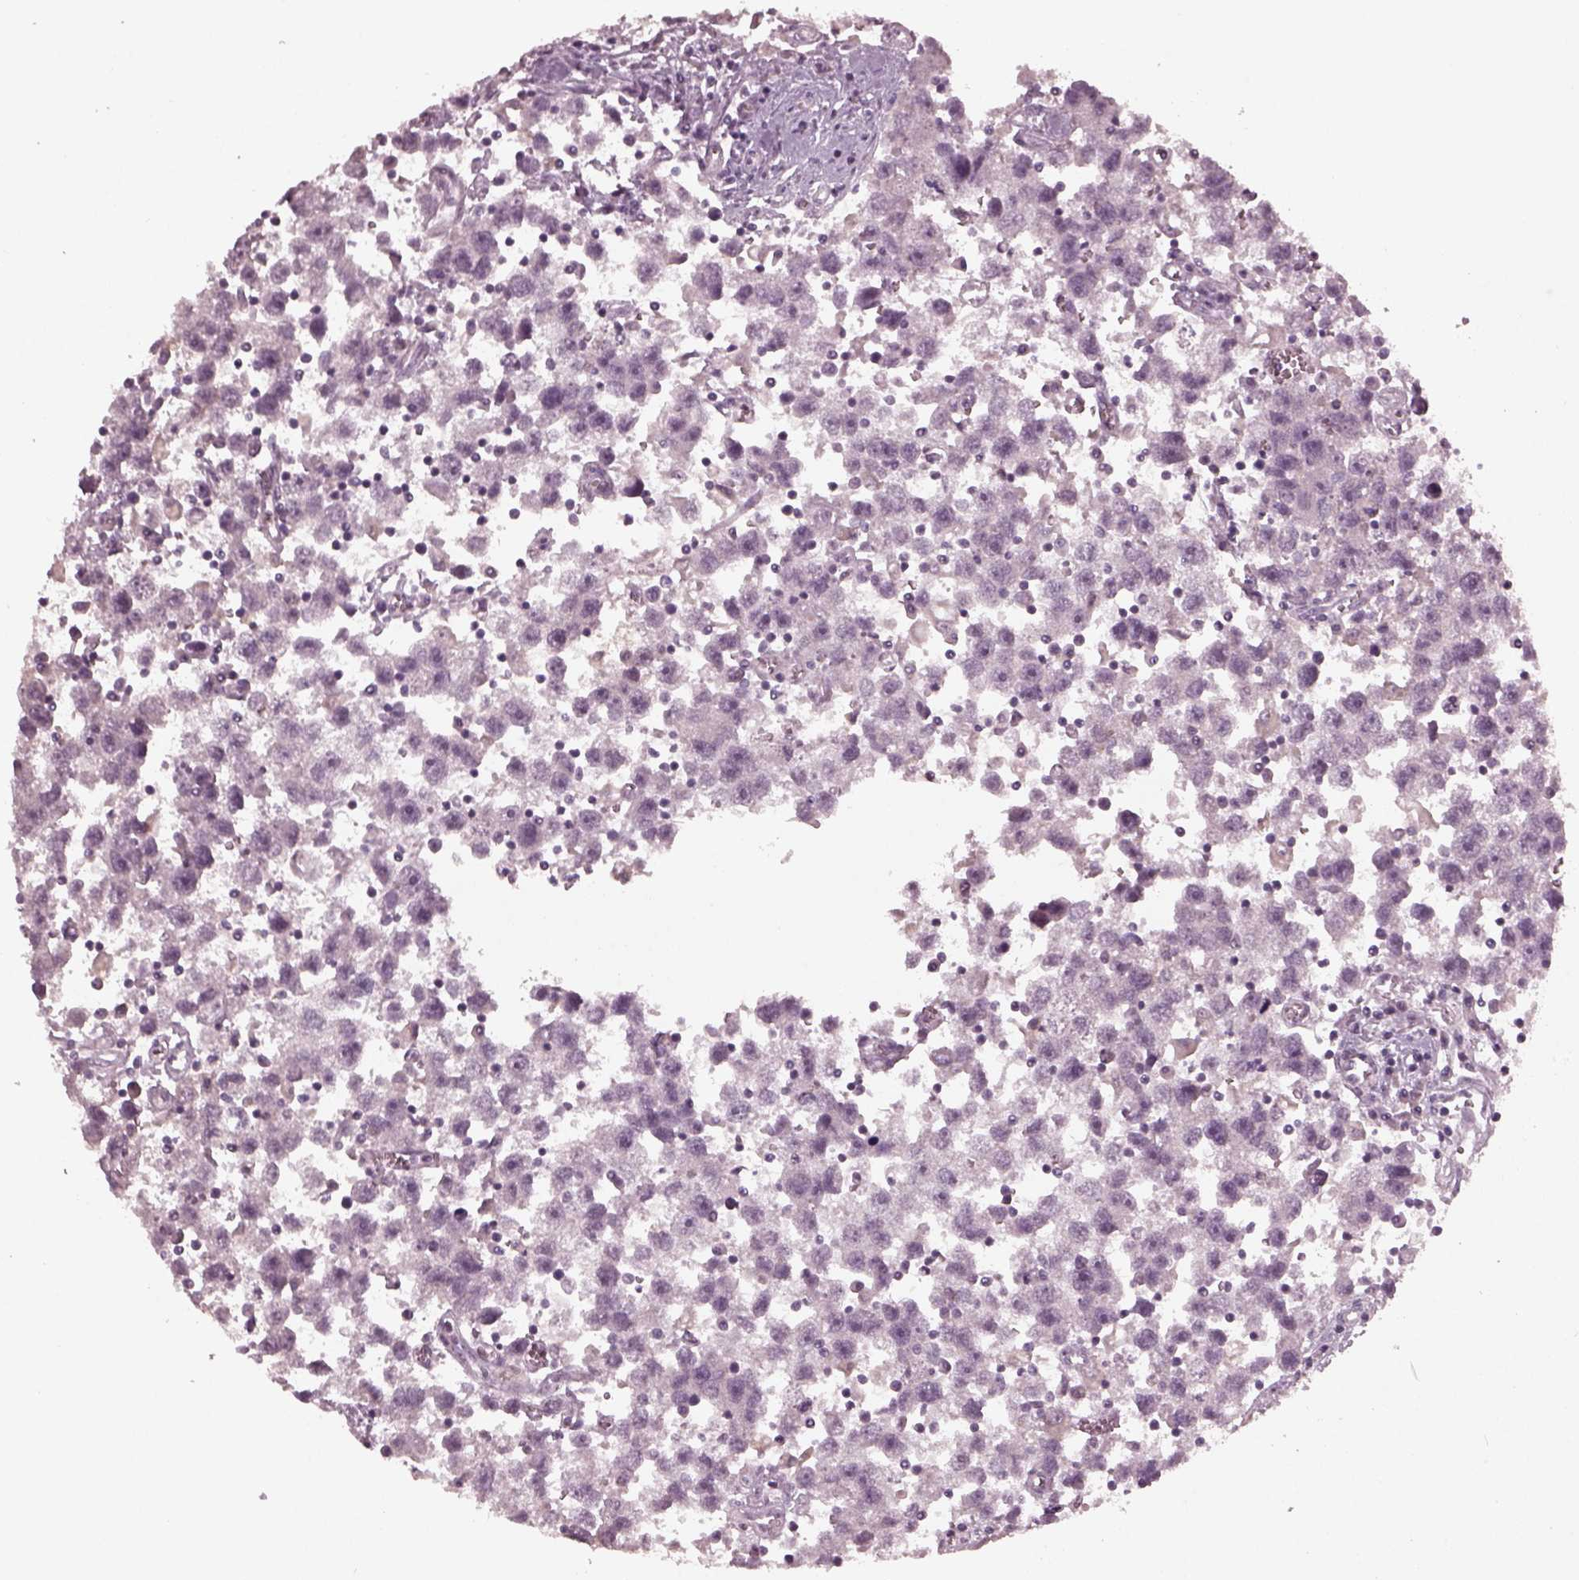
{"staining": {"intensity": "negative", "quantity": "none", "location": "none"}, "tissue": "testis cancer", "cell_type": "Tumor cells", "image_type": "cancer", "snomed": [{"axis": "morphology", "description": "Seminoma, NOS"}, {"axis": "topography", "description": "Testis"}], "caption": "This is an immunohistochemistry micrograph of human testis seminoma. There is no expression in tumor cells.", "gene": "RCVRN", "patient": {"sex": "male", "age": 30}}